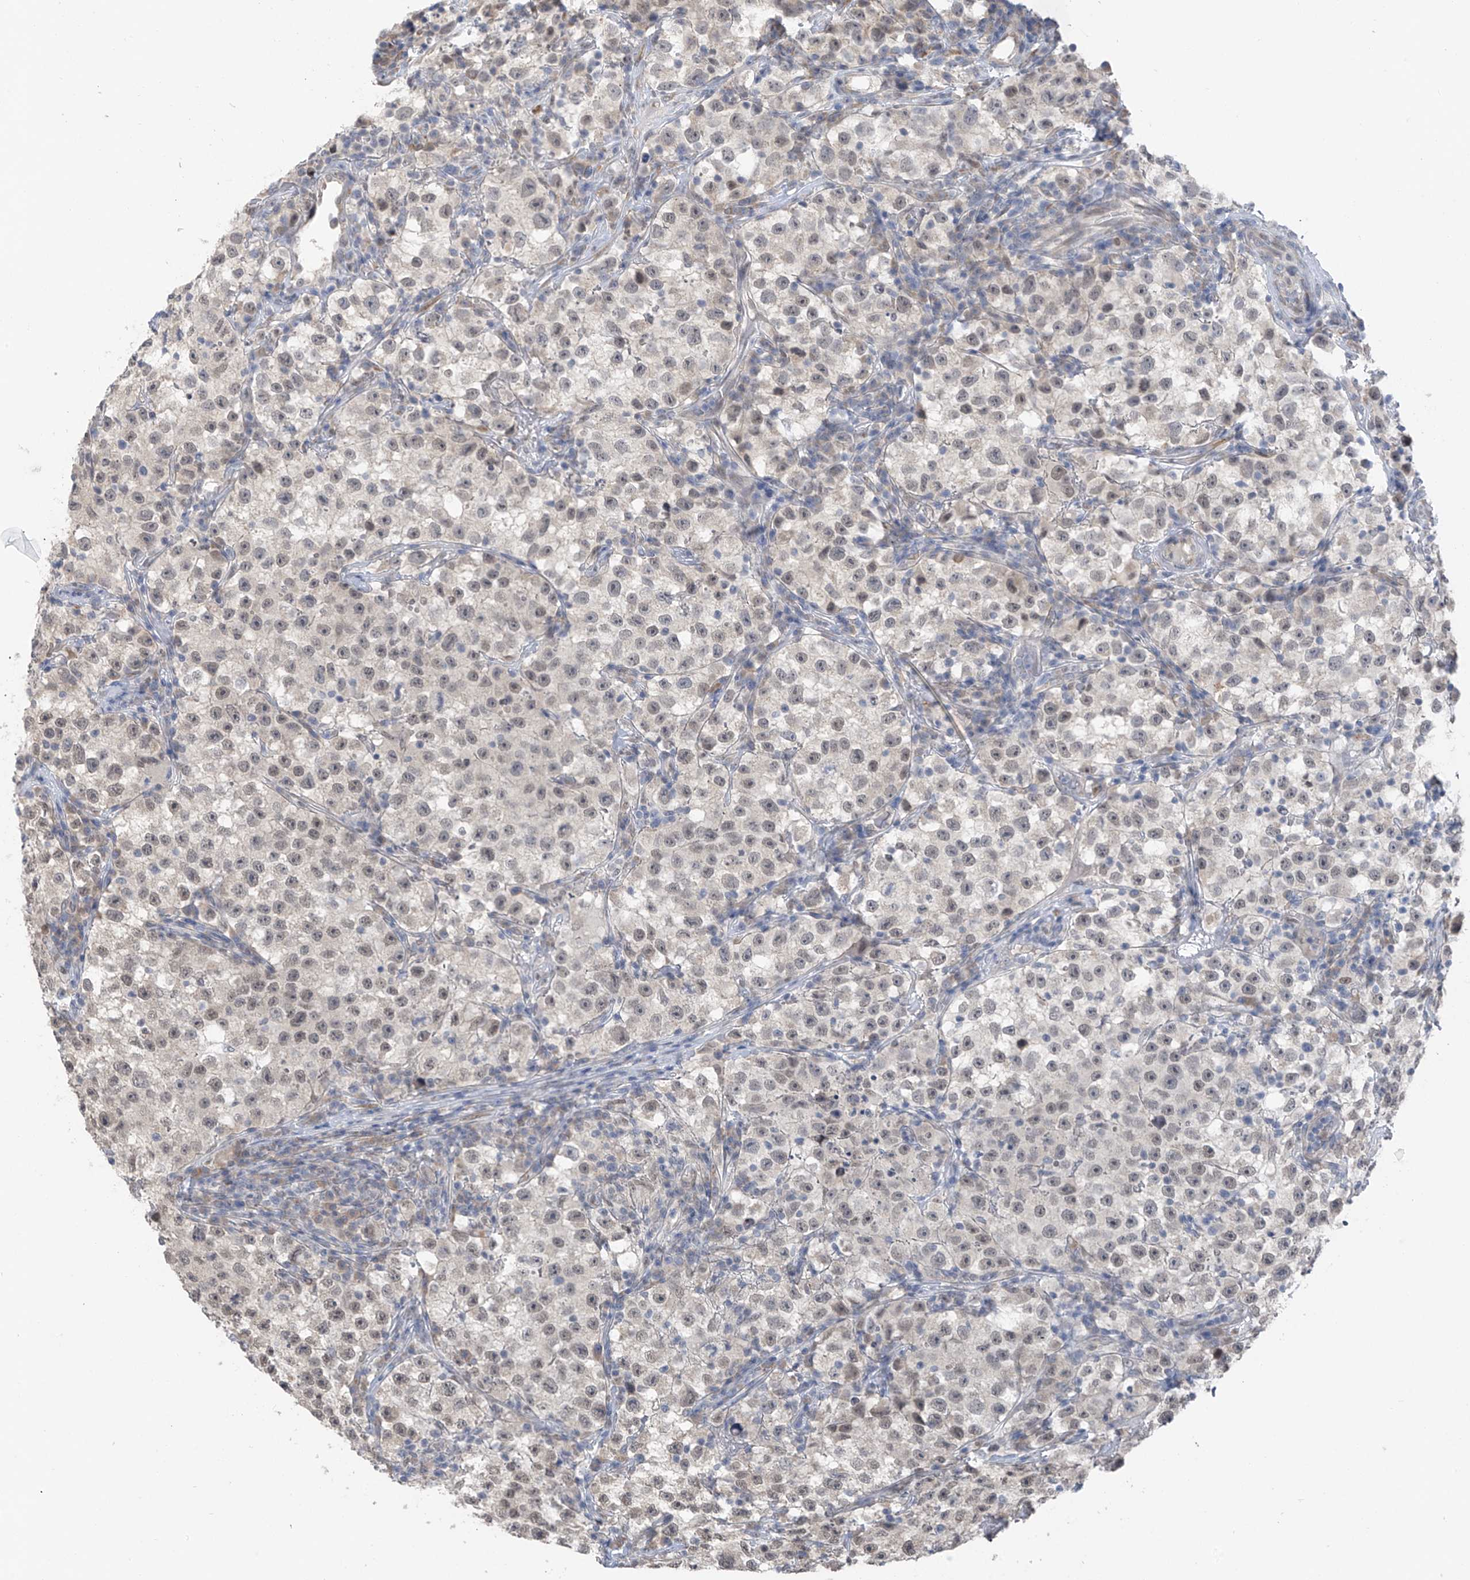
{"staining": {"intensity": "weak", "quantity": "25%-75%", "location": "nuclear"}, "tissue": "testis cancer", "cell_type": "Tumor cells", "image_type": "cancer", "snomed": [{"axis": "morphology", "description": "Seminoma, NOS"}, {"axis": "topography", "description": "Testis"}], "caption": "Protein staining of testis seminoma tissue demonstrates weak nuclear expression in approximately 25%-75% of tumor cells.", "gene": "CYP4V2", "patient": {"sex": "male", "age": 22}}